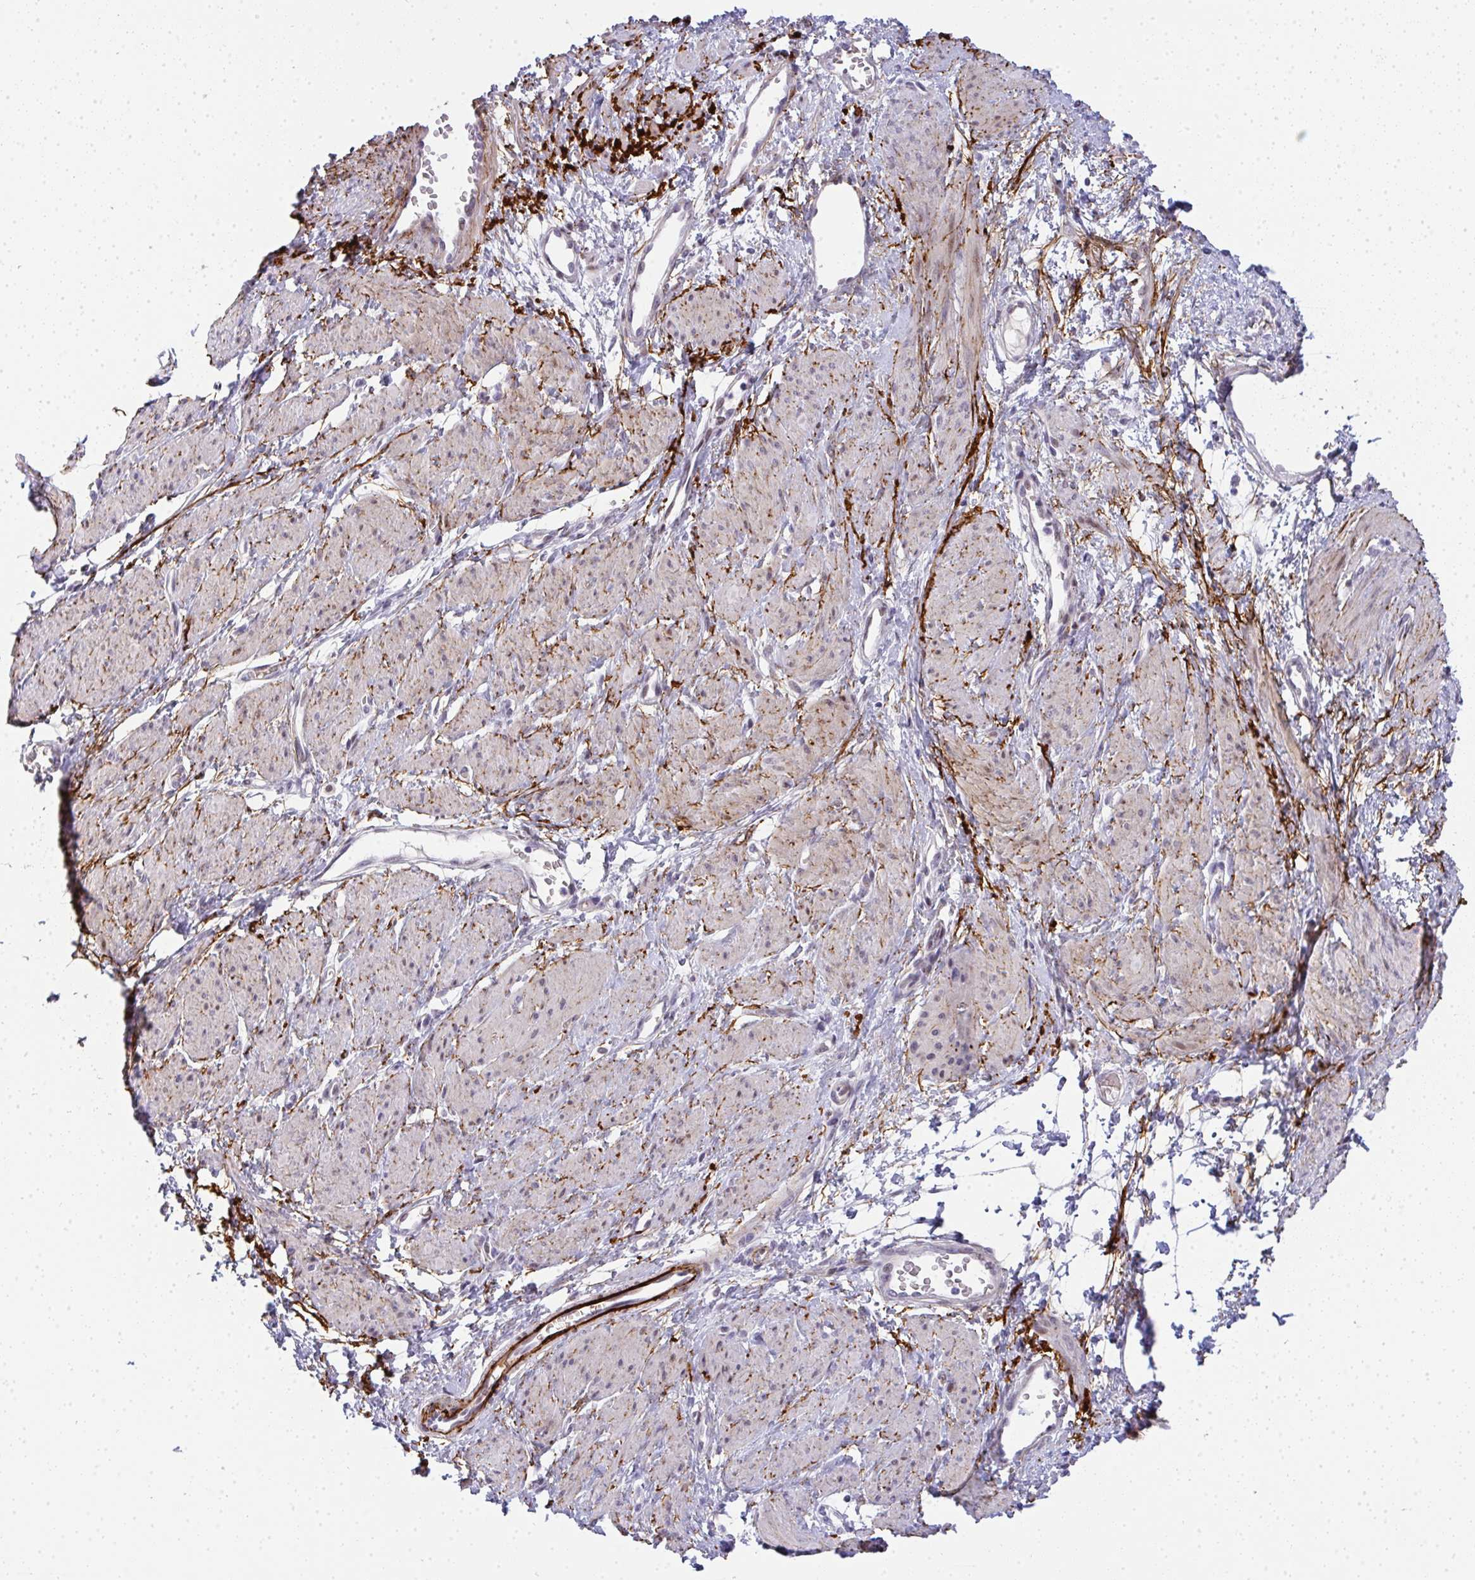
{"staining": {"intensity": "moderate", "quantity": "25%-75%", "location": "cytoplasmic/membranous,nuclear"}, "tissue": "smooth muscle", "cell_type": "Smooth muscle cells", "image_type": "normal", "snomed": [{"axis": "morphology", "description": "Normal tissue, NOS"}, {"axis": "topography", "description": "Smooth muscle"}, {"axis": "topography", "description": "Uterus"}], "caption": "Immunohistochemical staining of benign smooth muscle demonstrates 25%-75% levels of moderate cytoplasmic/membranous,nuclear protein staining in about 25%-75% of smooth muscle cells.", "gene": "TNMD", "patient": {"sex": "female", "age": 39}}